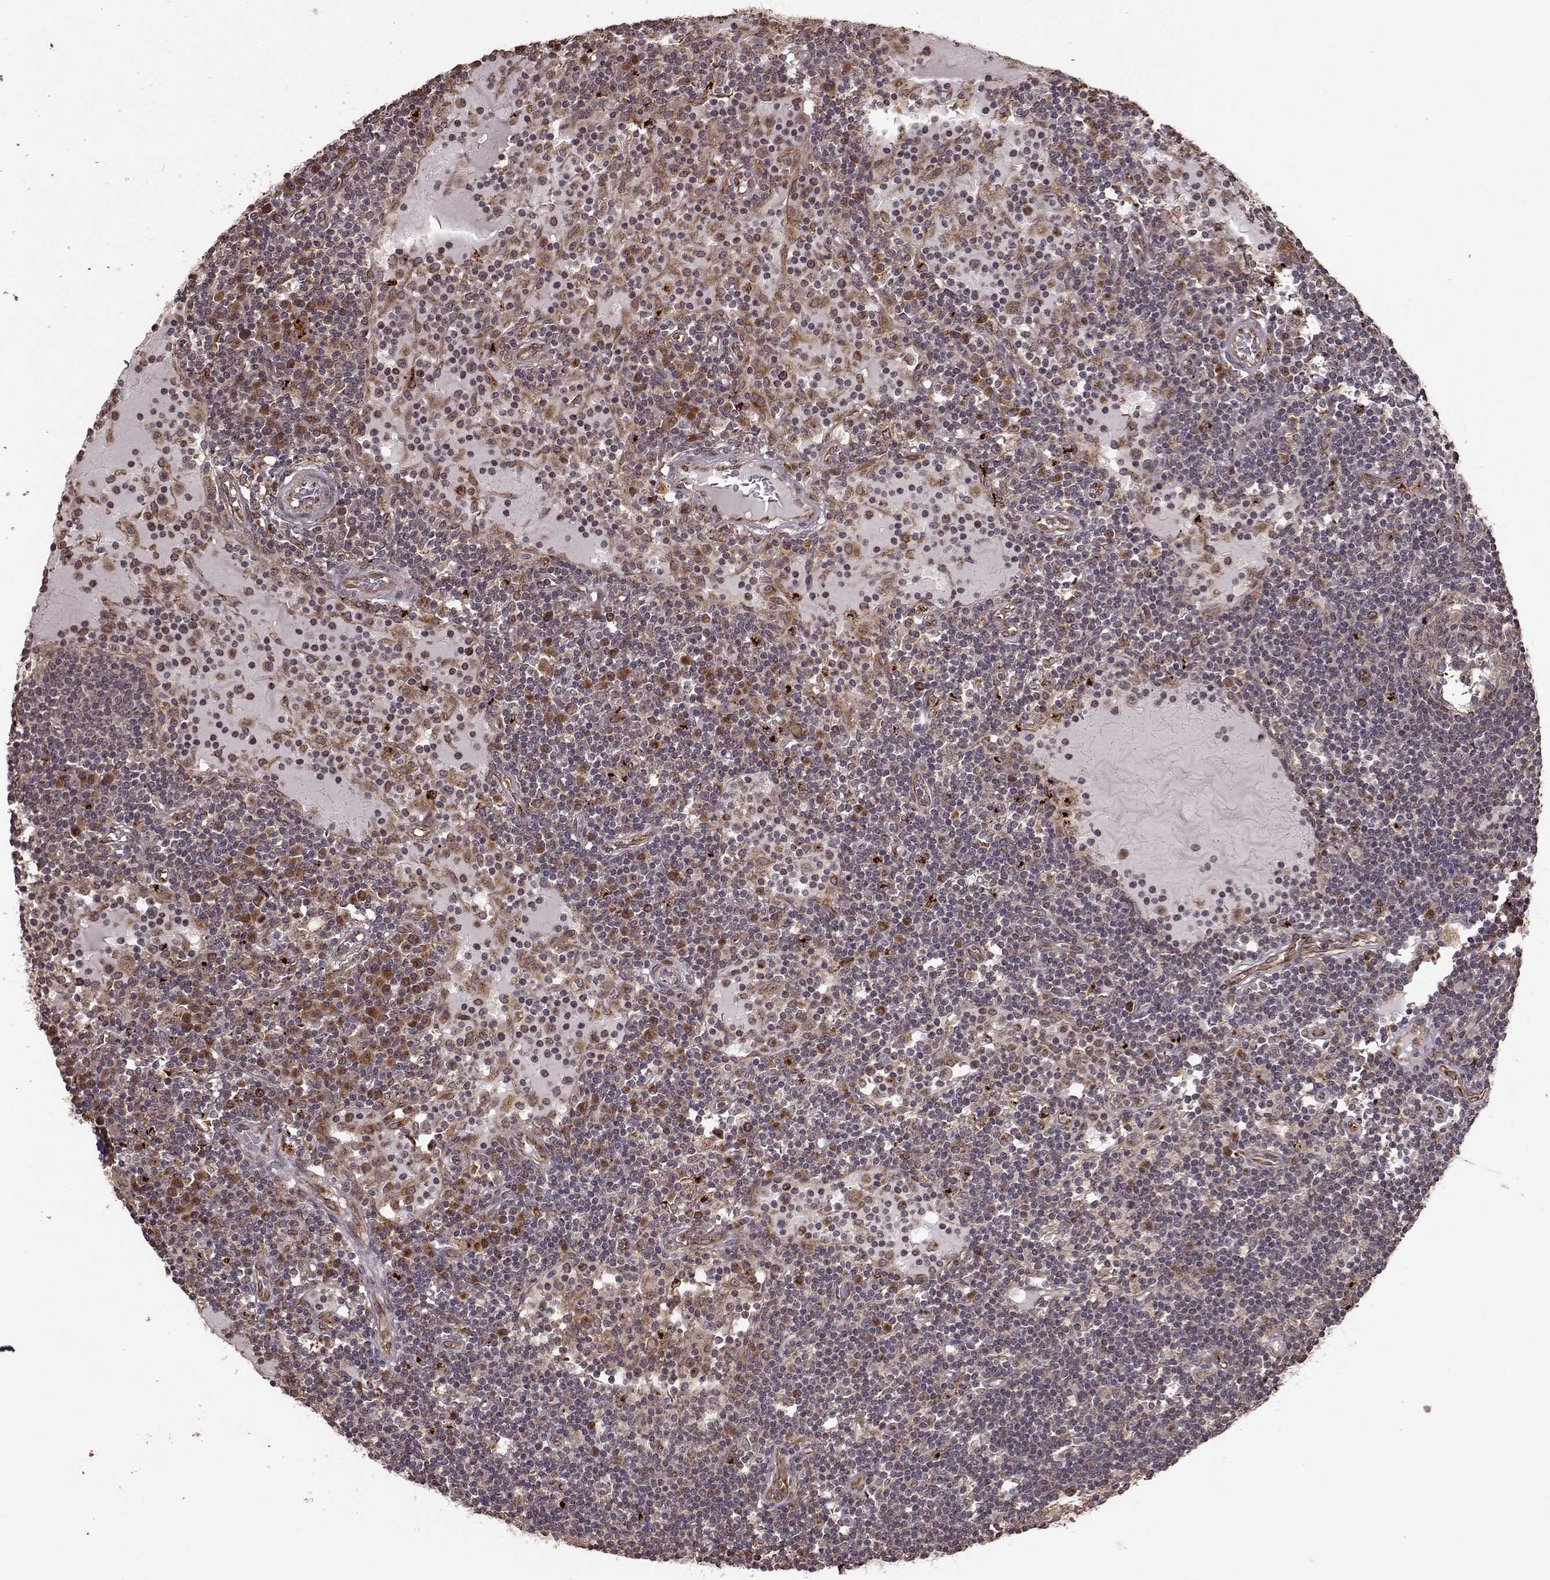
{"staining": {"intensity": "weak", "quantity": ">75%", "location": "cytoplasmic/membranous"}, "tissue": "lymph node", "cell_type": "Germinal center cells", "image_type": "normal", "snomed": [{"axis": "morphology", "description": "Normal tissue, NOS"}, {"axis": "topography", "description": "Lymph node"}], "caption": "This micrograph exhibits IHC staining of normal lymph node, with low weak cytoplasmic/membranous staining in about >75% of germinal center cells.", "gene": "YIPF5", "patient": {"sex": "female", "age": 72}}